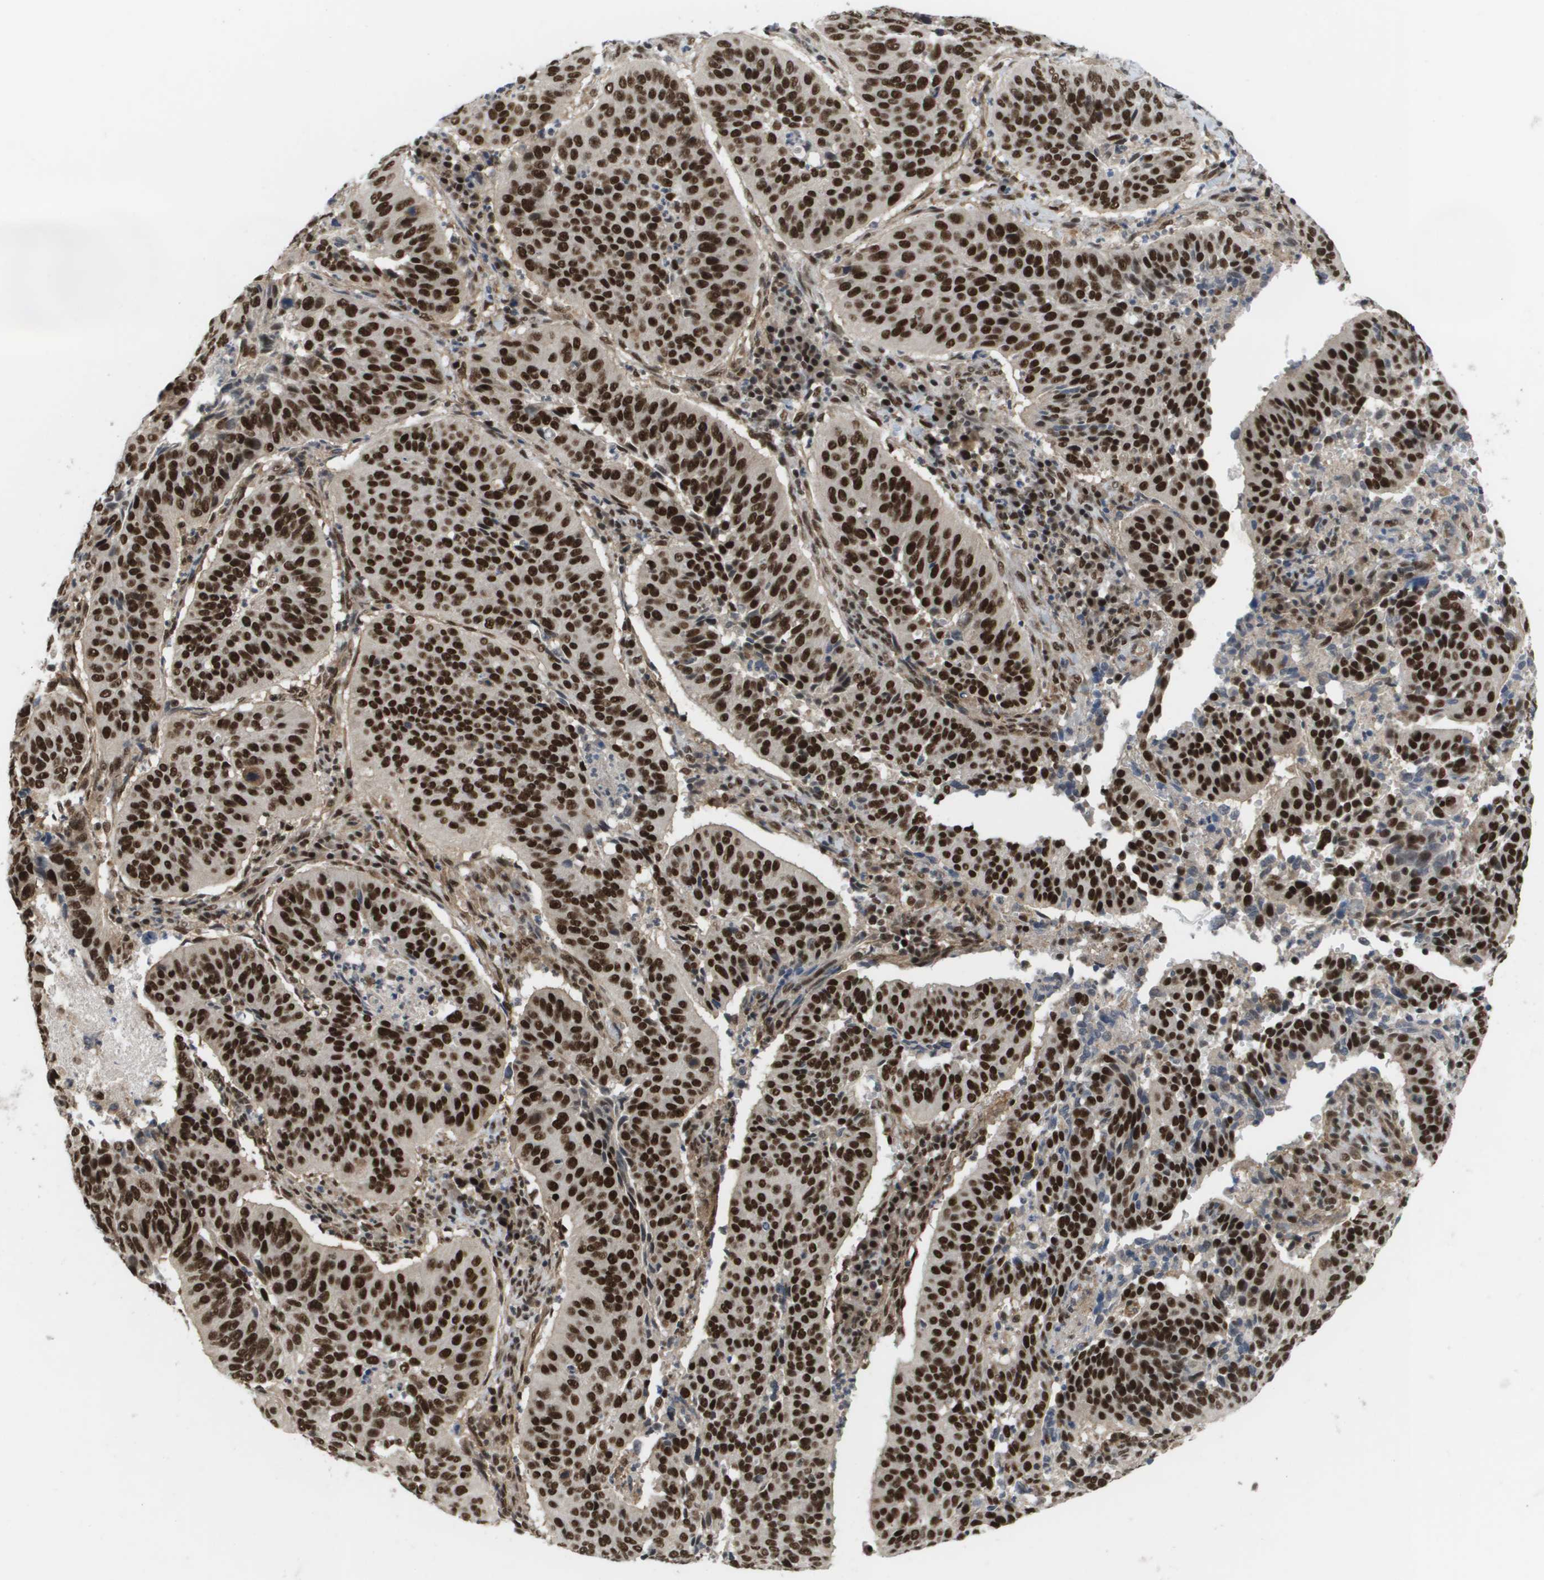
{"staining": {"intensity": "strong", "quantity": ">75%", "location": "nuclear"}, "tissue": "cervical cancer", "cell_type": "Tumor cells", "image_type": "cancer", "snomed": [{"axis": "morphology", "description": "Normal tissue, NOS"}, {"axis": "morphology", "description": "Squamous cell carcinoma, NOS"}, {"axis": "topography", "description": "Cervix"}], "caption": "Brown immunohistochemical staining in cervical squamous cell carcinoma reveals strong nuclear staining in about >75% of tumor cells. The staining is performed using DAB (3,3'-diaminobenzidine) brown chromogen to label protein expression. The nuclei are counter-stained blue using hematoxylin.", "gene": "PRCC", "patient": {"sex": "female", "age": 39}}